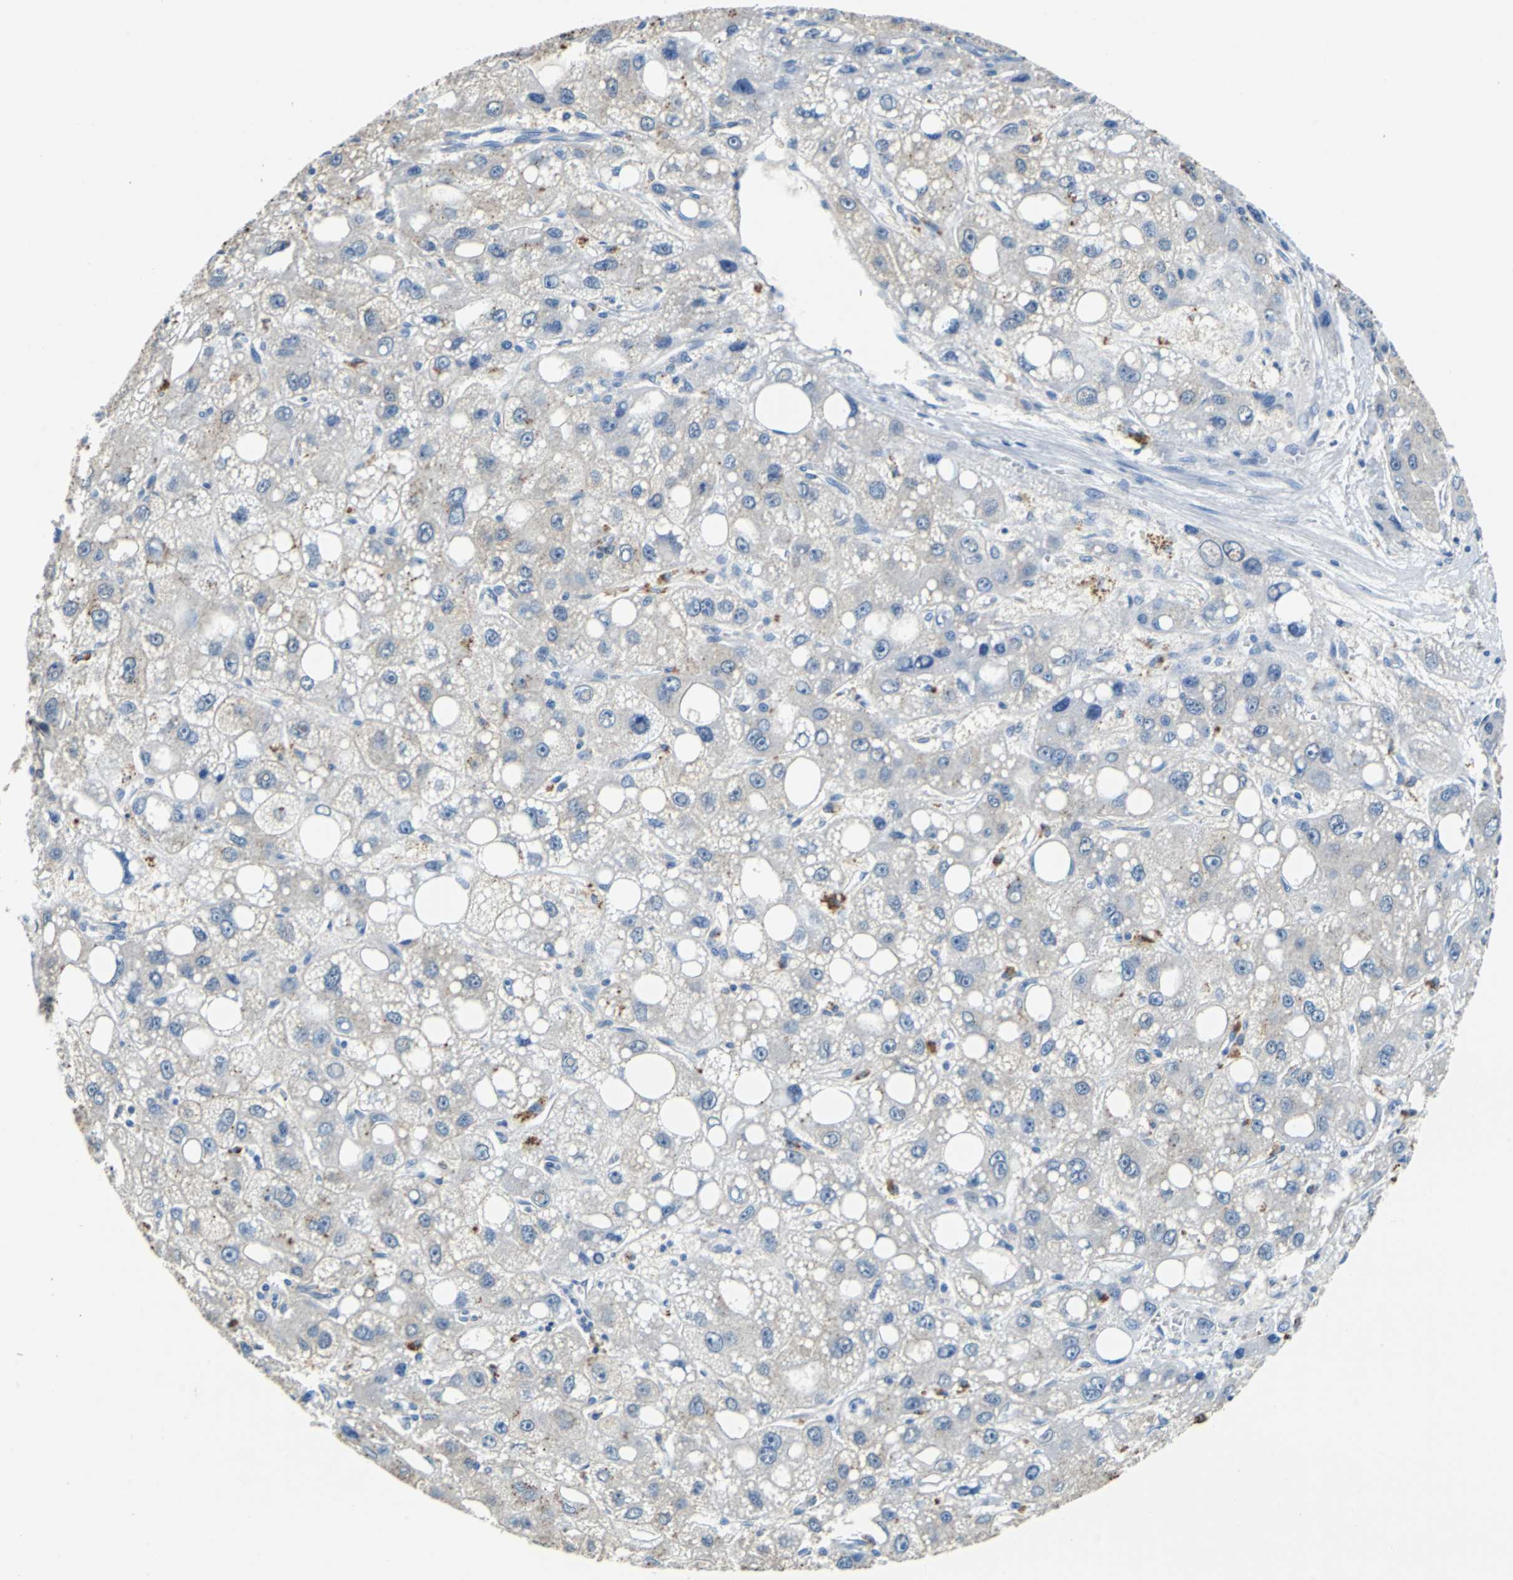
{"staining": {"intensity": "negative", "quantity": "none", "location": "none"}, "tissue": "liver cancer", "cell_type": "Tumor cells", "image_type": "cancer", "snomed": [{"axis": "morphology", "description": "Carcinoma, Hepatocellular, NOS"}, {"axis": "topography", "description": "Liver"}], "caption": "Immunohistochemistry histopathology image of neoplastic tissue: human liver cancer (hepatocellular carcinoma) stained with DAB reveals no significant protein expression in tumor cells. The staining was performed using DAB to visualize the protein expression in brown, while the nuclei were stained in blue with hematoxylin (Magnification: 20x).", "gene": "TEX264", "patient": {"sex": "male", "age": 55}}